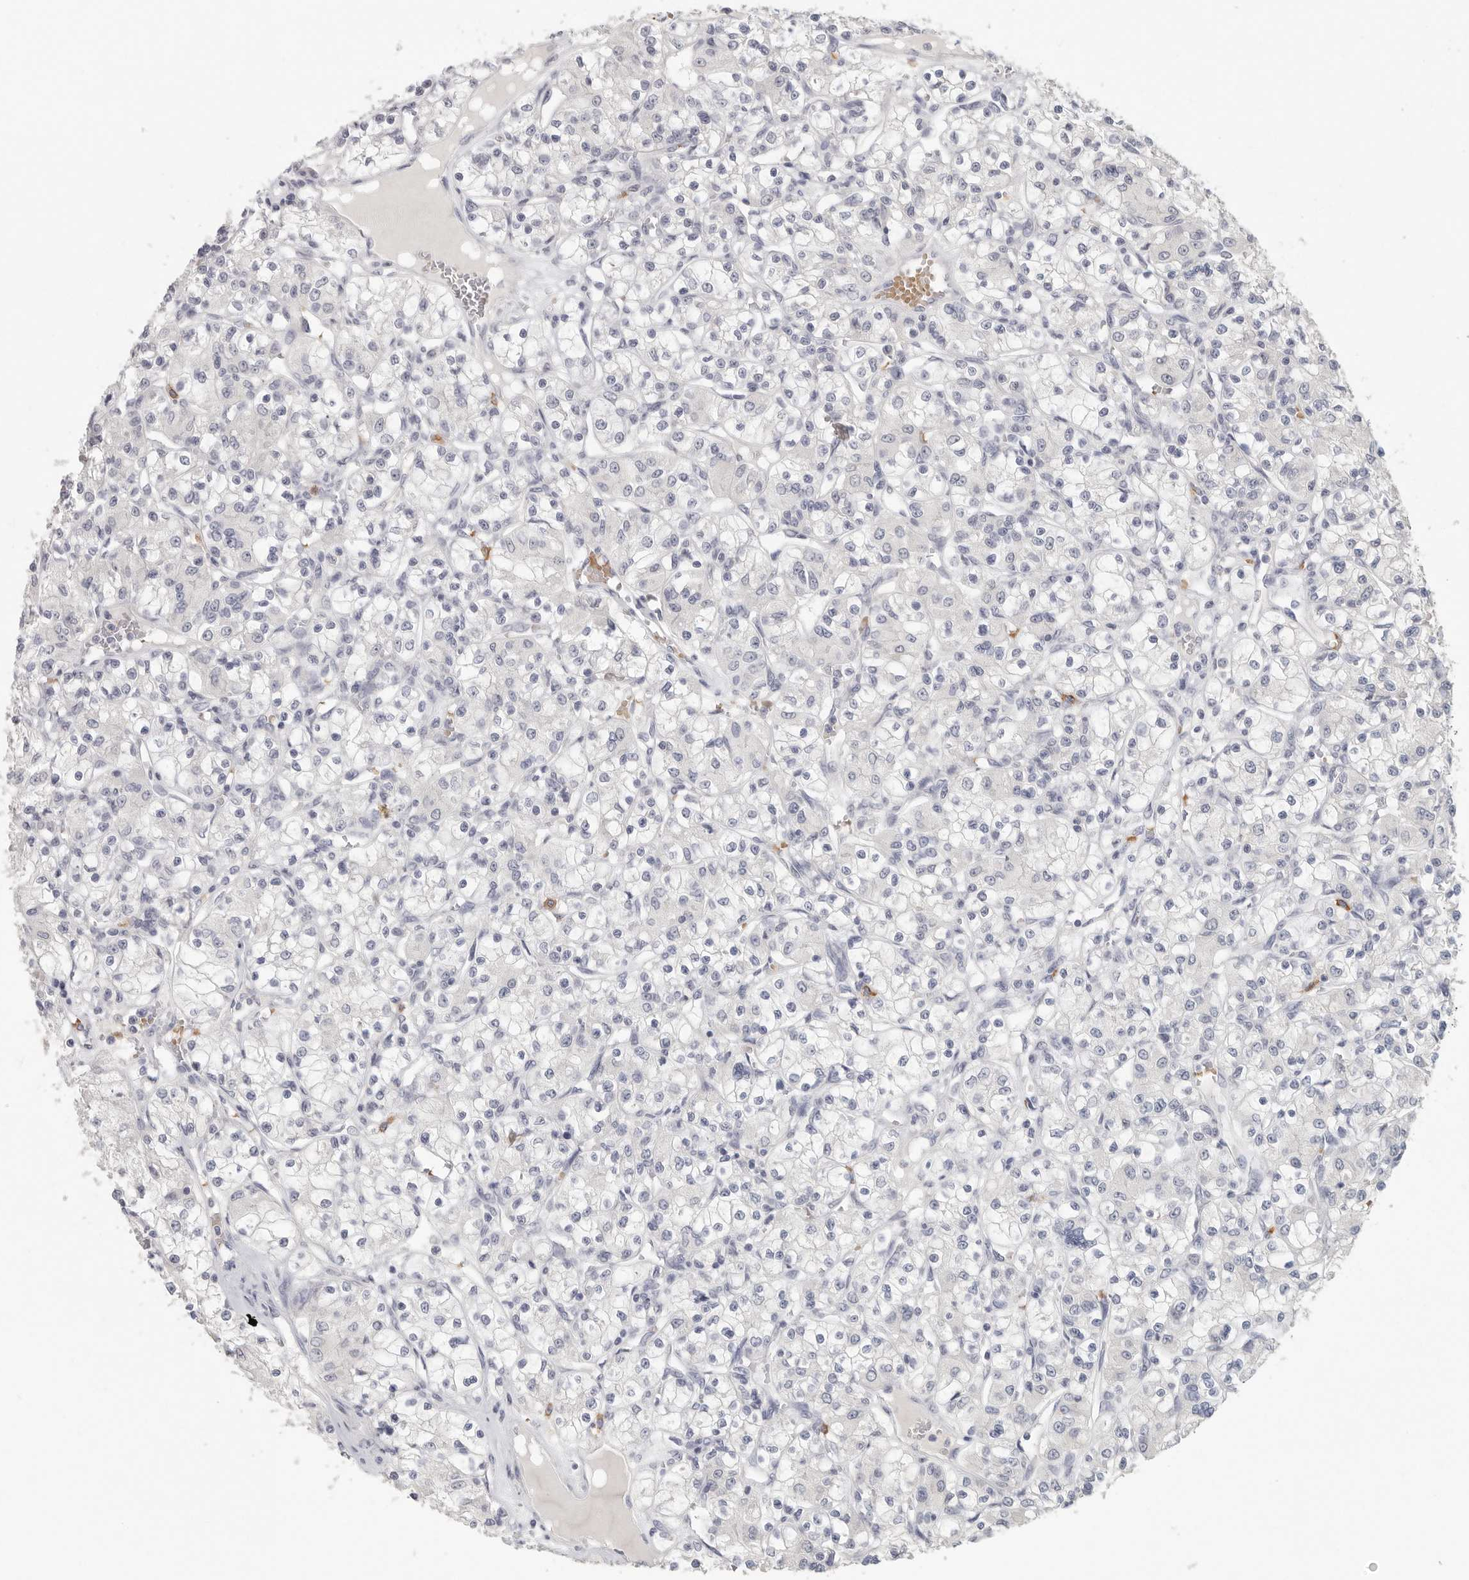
{"staining": {"intensity": "negative", "quantity": "none", "location": "none"}, "tissue": "renal cancer", "cell_type": "Tumor cells", "image_type": "cancer", "snomed": [{"axis": "morphology", "description": "Adenocarcinoma, NOS"}, {"axis": "topography", "description": "Kidney"}], "caption": "This micrograph is of adenocarcinoma (renal) stained with IHC to label a protein in brown with the nuclei are counter-stained blue. There is no staining in tumor cells.", "gene": "DNAJC11", "patient": {"sex": "female", "age": 59}}